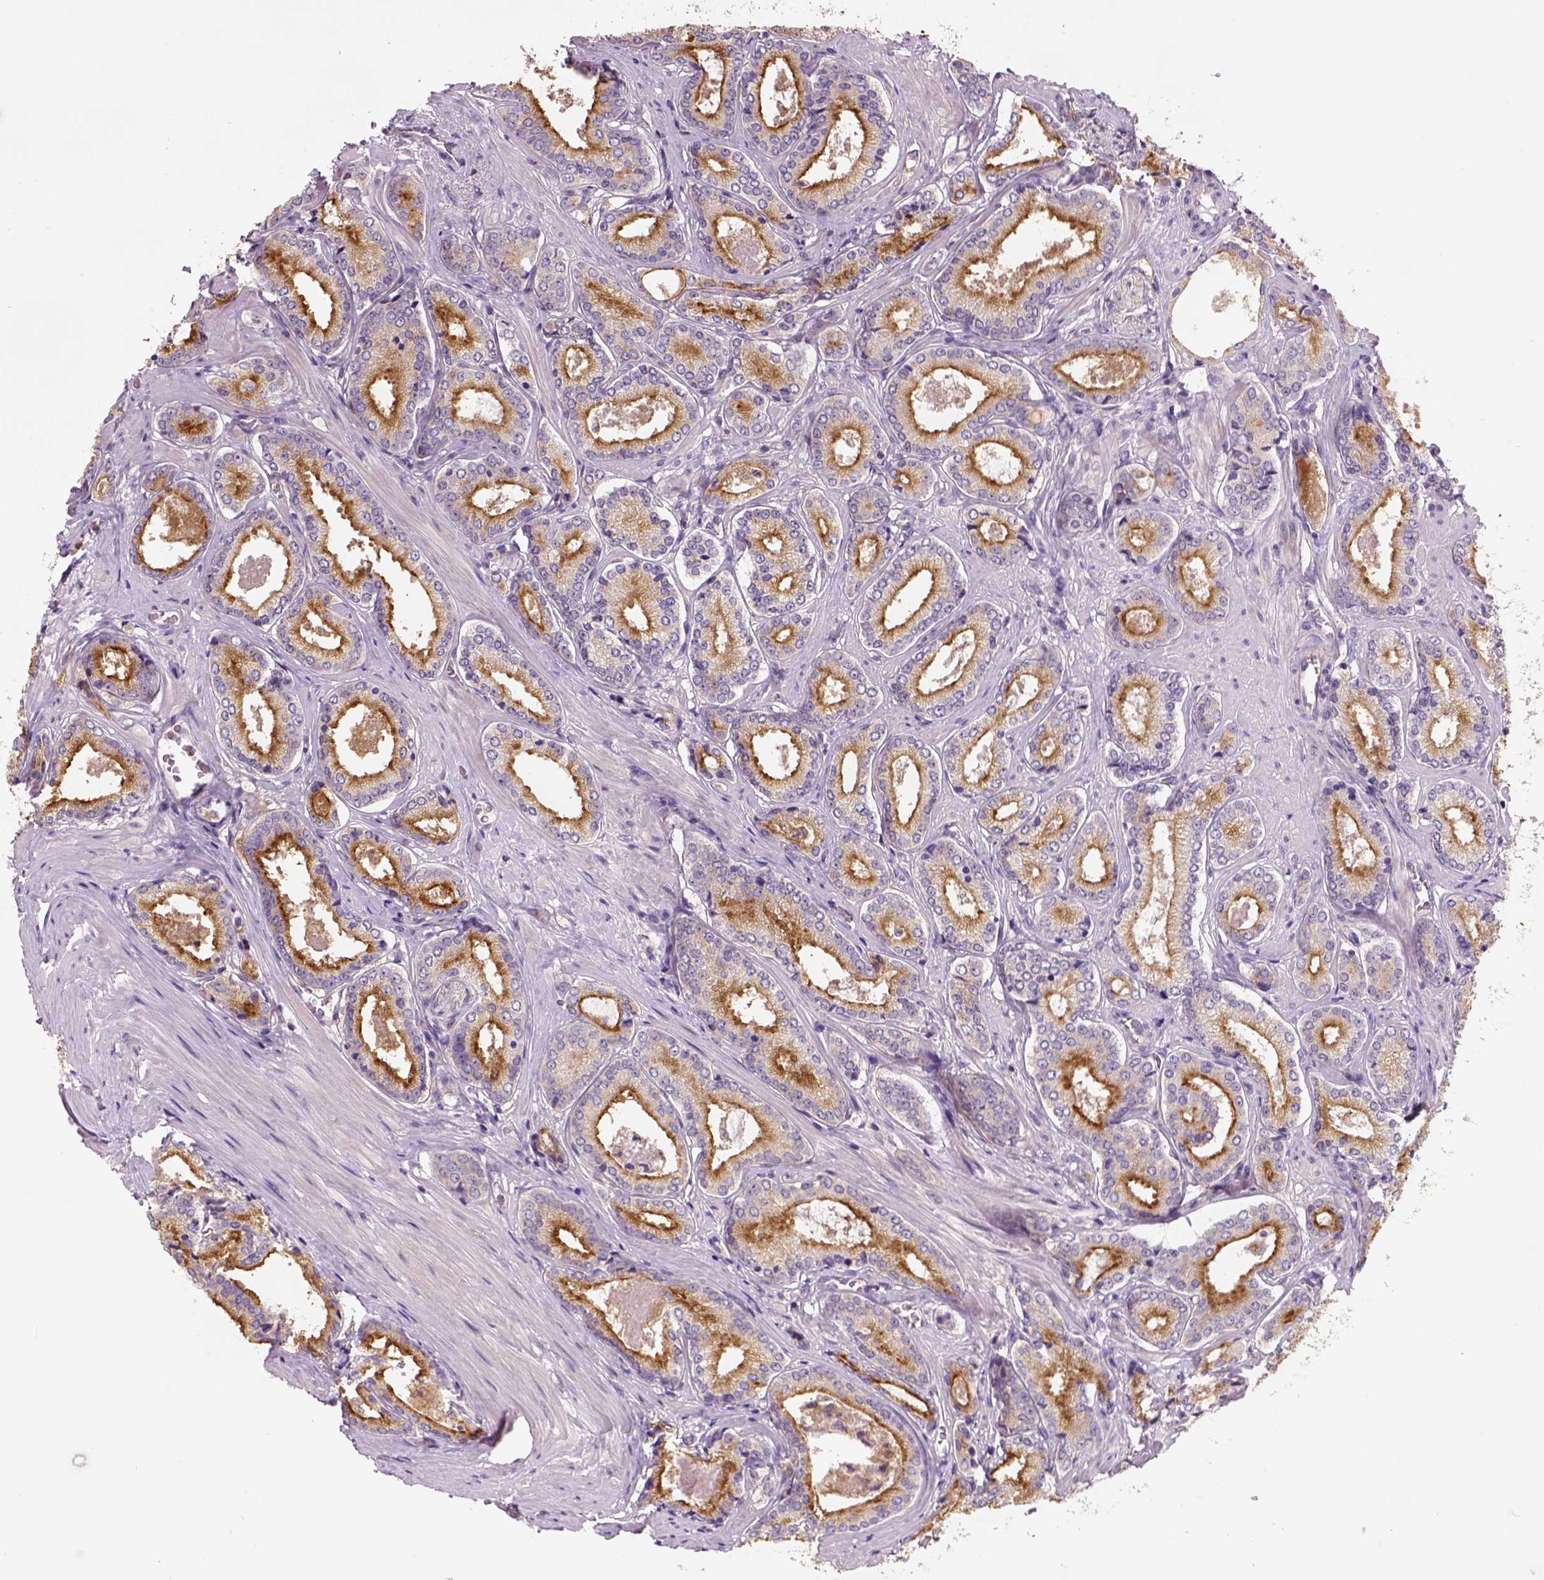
{"staining": {"intensity": "moderate", "quantity": "25%-75%", "location": "cytoplasmic/membranous"}, "tissue": "prostate cancer", "cell_type": "Tumor cells", "image_type": "cancer", "snomed": [{"axis": "morphology", "description": "Adenocarcinoma, Low grade"}, {"axis": "topography", "description": "Prostate"}], "caption": "A photomicrograph showing moderate cytoplasmic/membranous positivity in approximately 25%-75% of tumor cells in adenocarcinoma (low-grade) (prostate), as visualized by brown immunohistochemical staining.", "gene": "CRACR2A", "patient": {"sex": "male", "age": 56}}